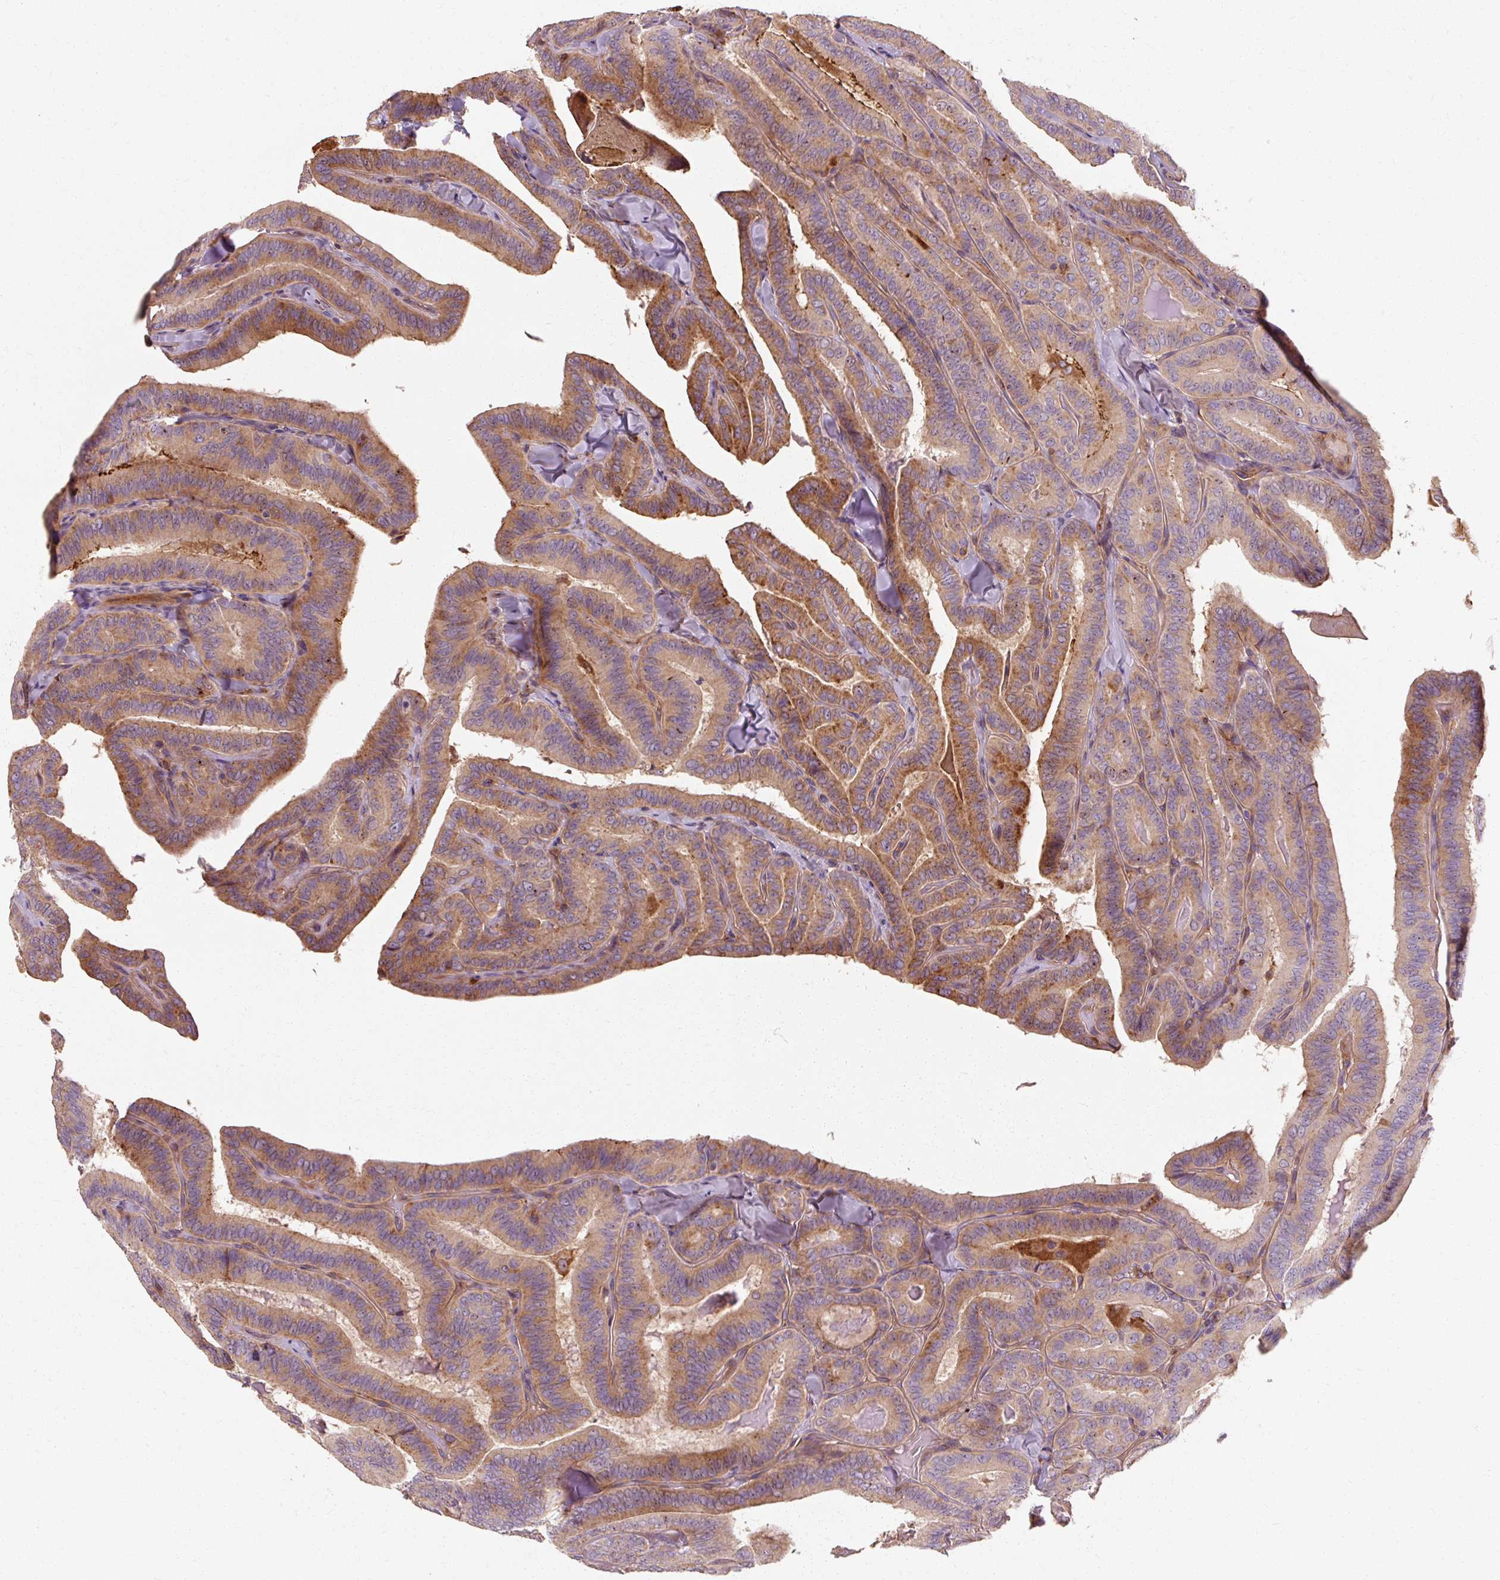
{"staining": {"intensity": "moderate", "quantity": ">75%", "location": "cytoplasmic/membranous"}, "tissue": "thyroid cancer", "cell_type": "Tumor cells", "image_type": "cancer", "snomed": [{"axis": "morphology", "description": "Papillary adenocarcinoma, NOS"}, {"axis": "topography", "description": "Thyroid gland"}], "caption": "Thyroid cancer (papillary adenocarcinoma) stained for a protein exhibits moderate cytoplasmic/membranous positivity in tumor cells.", "gene": "TBC1D4", "patient": {"sex": "male", "age": 61}}